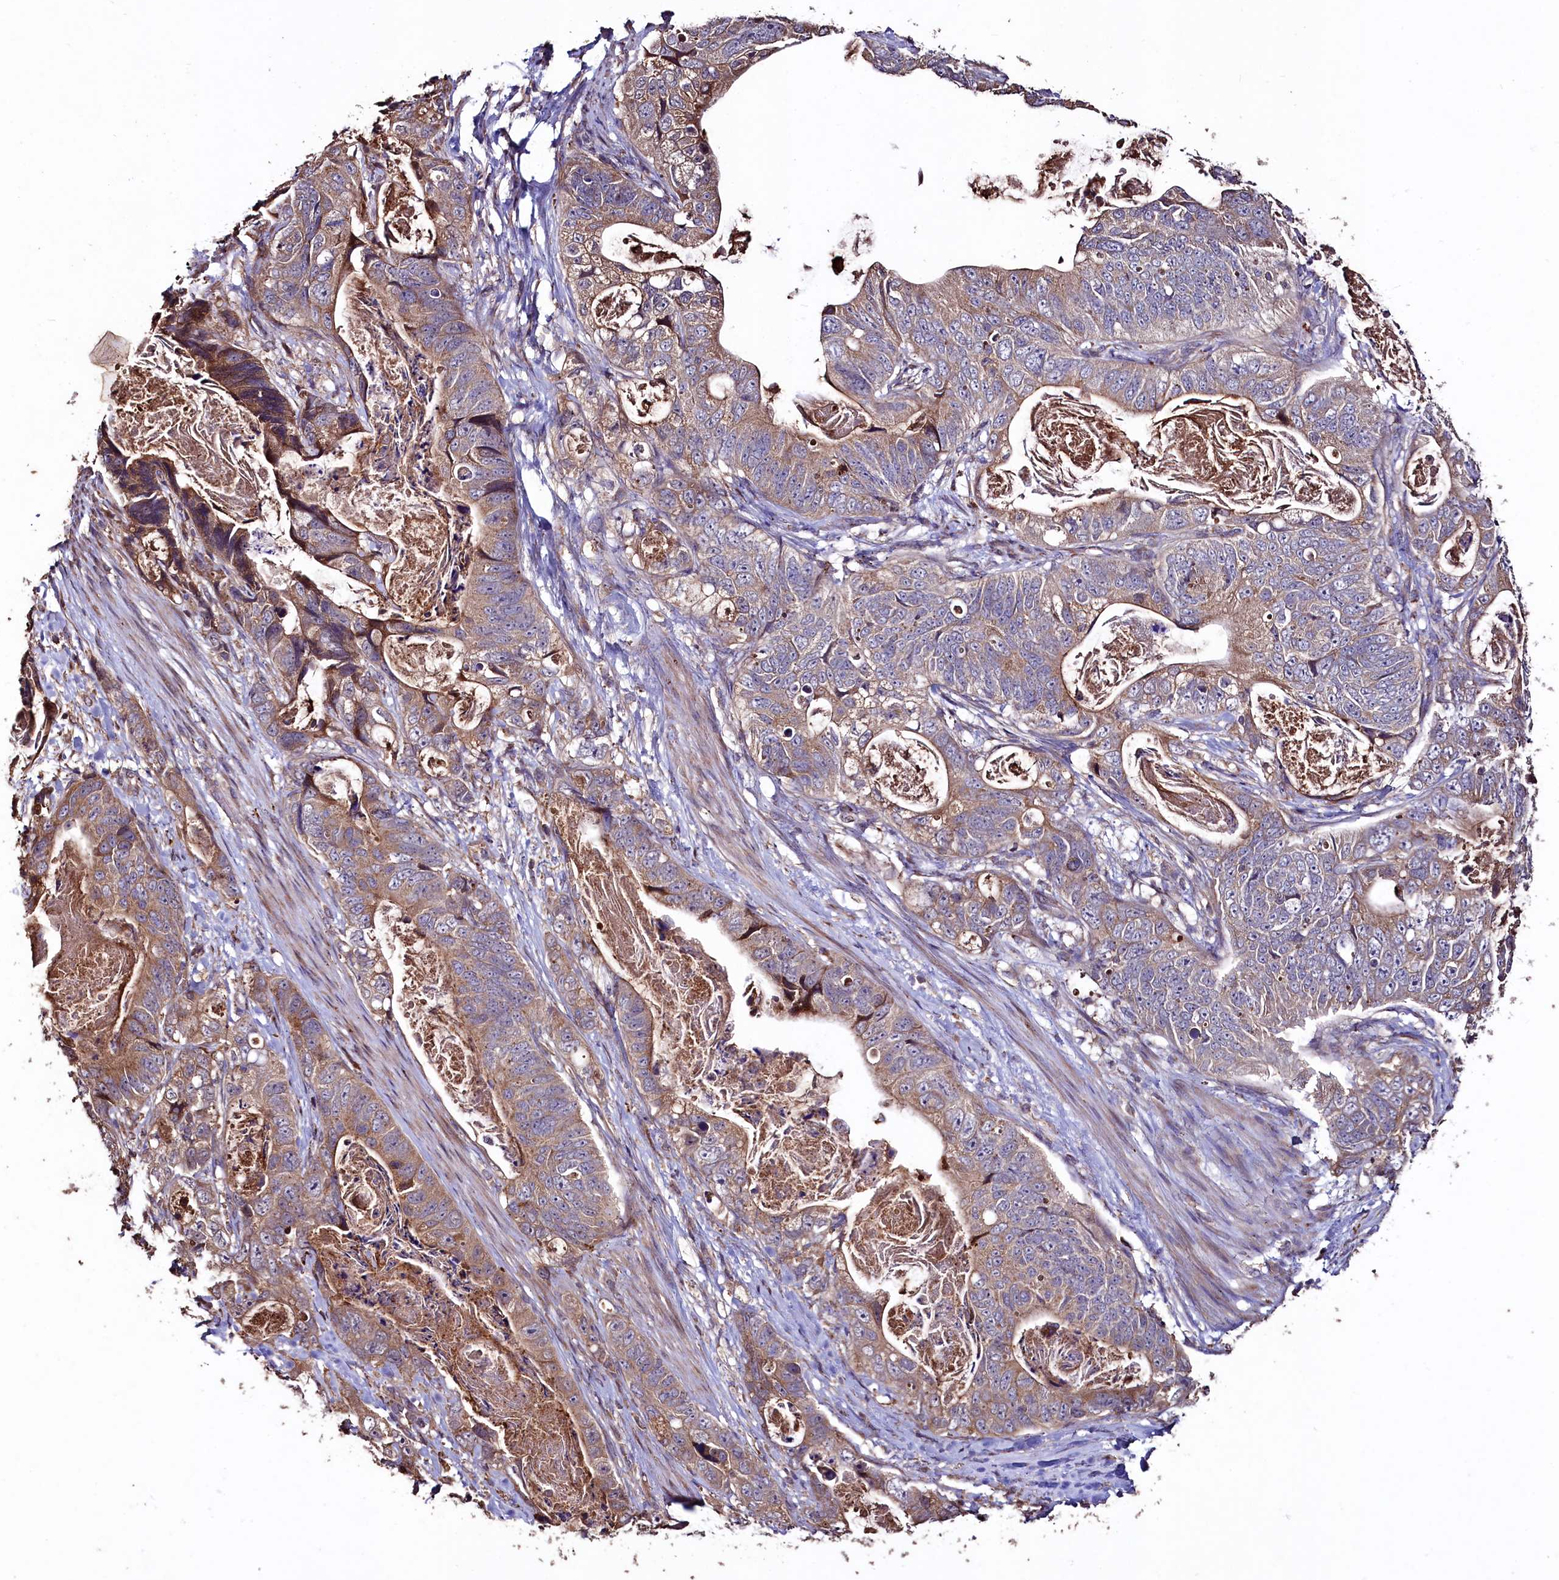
{"staining": {"intensity": "weak", "quantity": "25%-75%", "location": "cytoplasmic/membranous"}, "tissue": "stomach cancer", "cell_type": "Tumor cells", "image_type": "cancer", "snomed": [{"axis": "morphology", "description": "Normal tissue, NOS"}, {"axis": "morphology", "description": "Adenocarcinoma, NOS"}, {"axis": "topography", "description": "Stomach"}], "caption": "Weak cytoplasmic/membranous expression for a protein is seen in about 25%-75% of tumor cells of stomach adenocarcinoma using immunohistochemistry.", "gene": "TMEM98", "patient": {"sex": "female", "age": 89}}